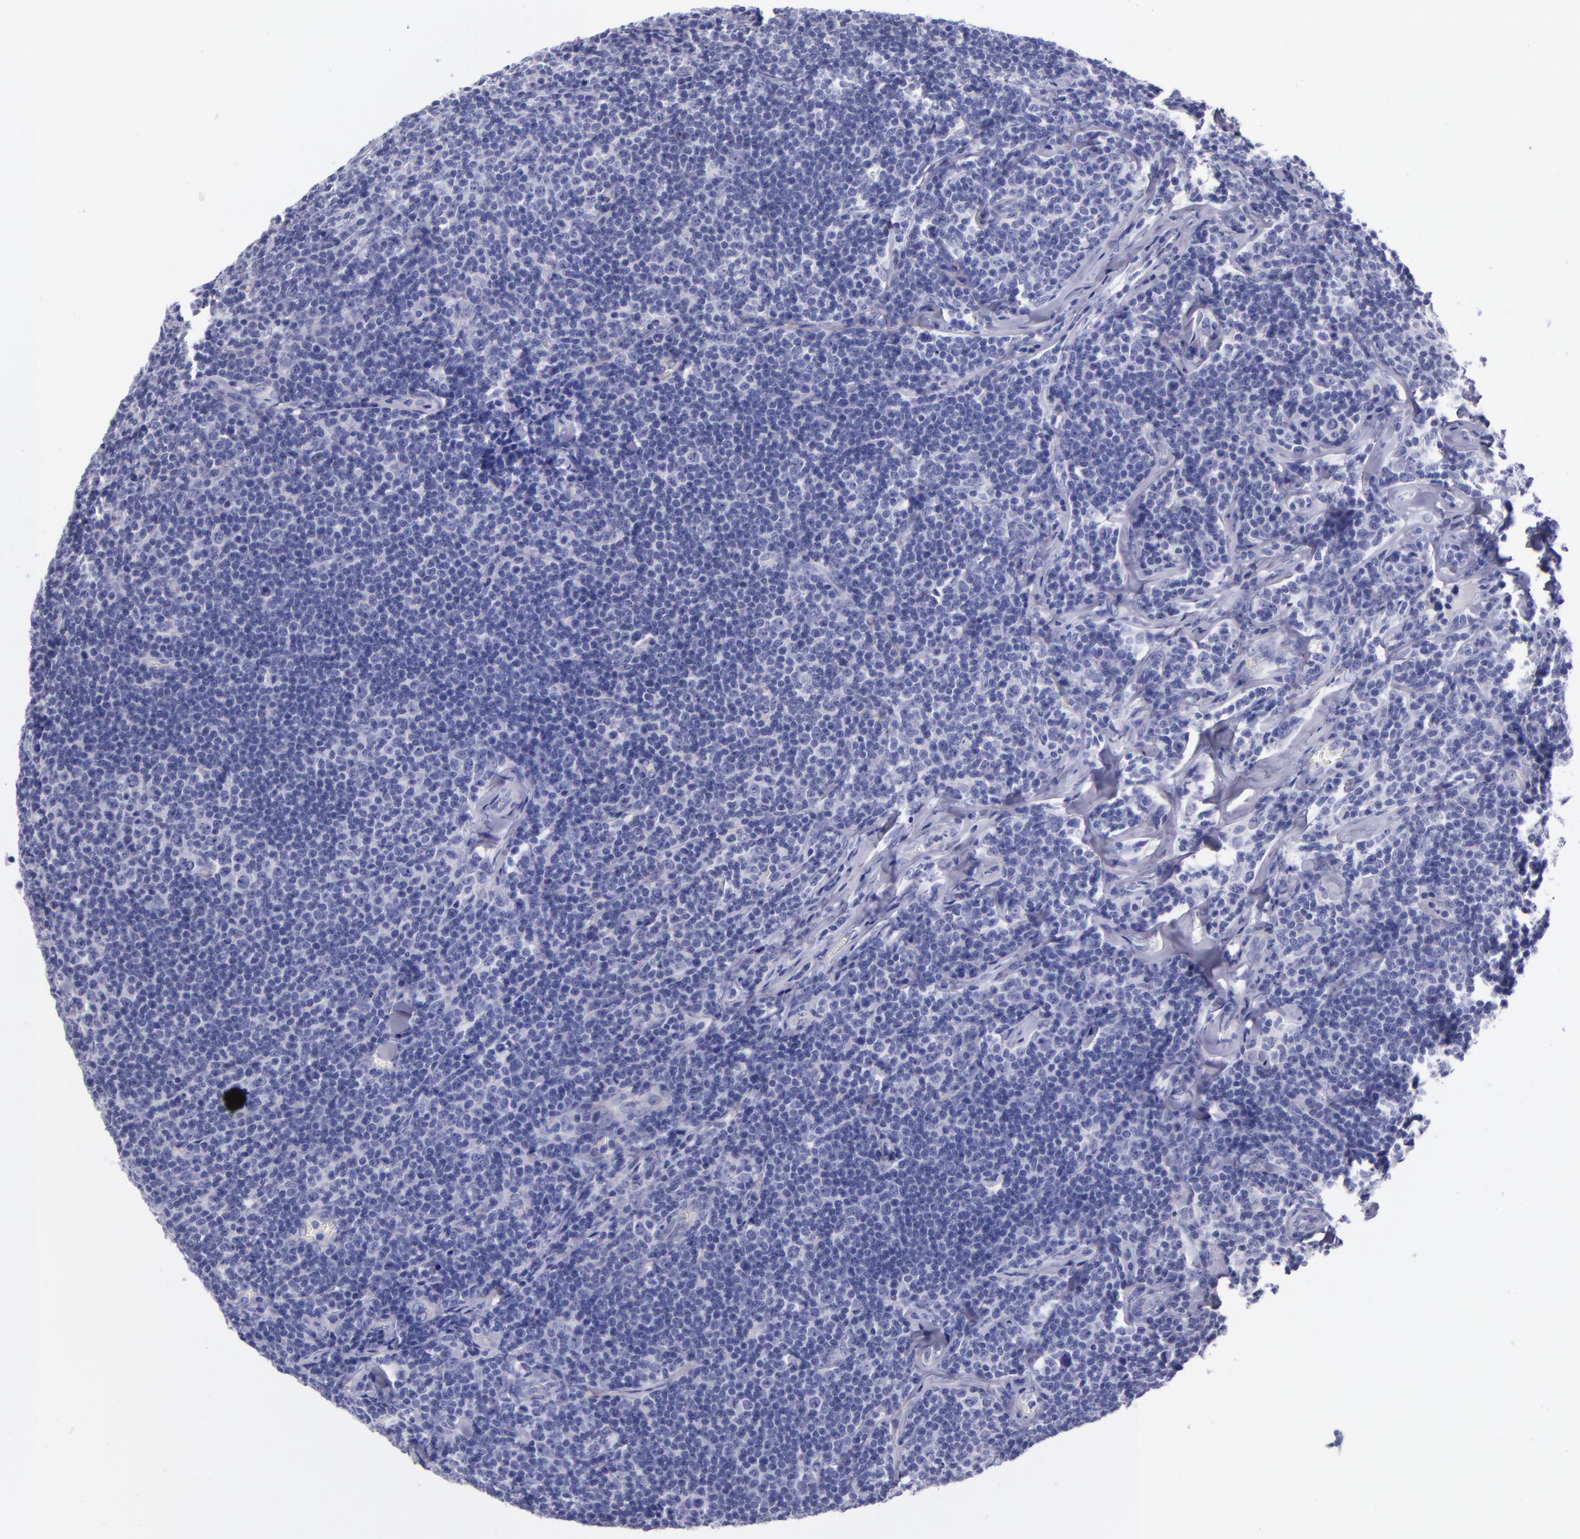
{"staining": {"intensity": "negative", "quantity": "none", "location": "none"}, "tissue": "lymphoma", "cell_type": "Tumor cells", "image_type": "cancer", "snomed": [{"axis": "morphology", "description": "Malignant lymphoma, non-Hodgkin's type, Low grade"}, {"axis": "topography", "description": "Lymph node"}], "caption": "An image of human lymphoma is negative for staining in tumor cells.", "gene": "SV2A", "patient": {"sex": "male", "age": 74}}